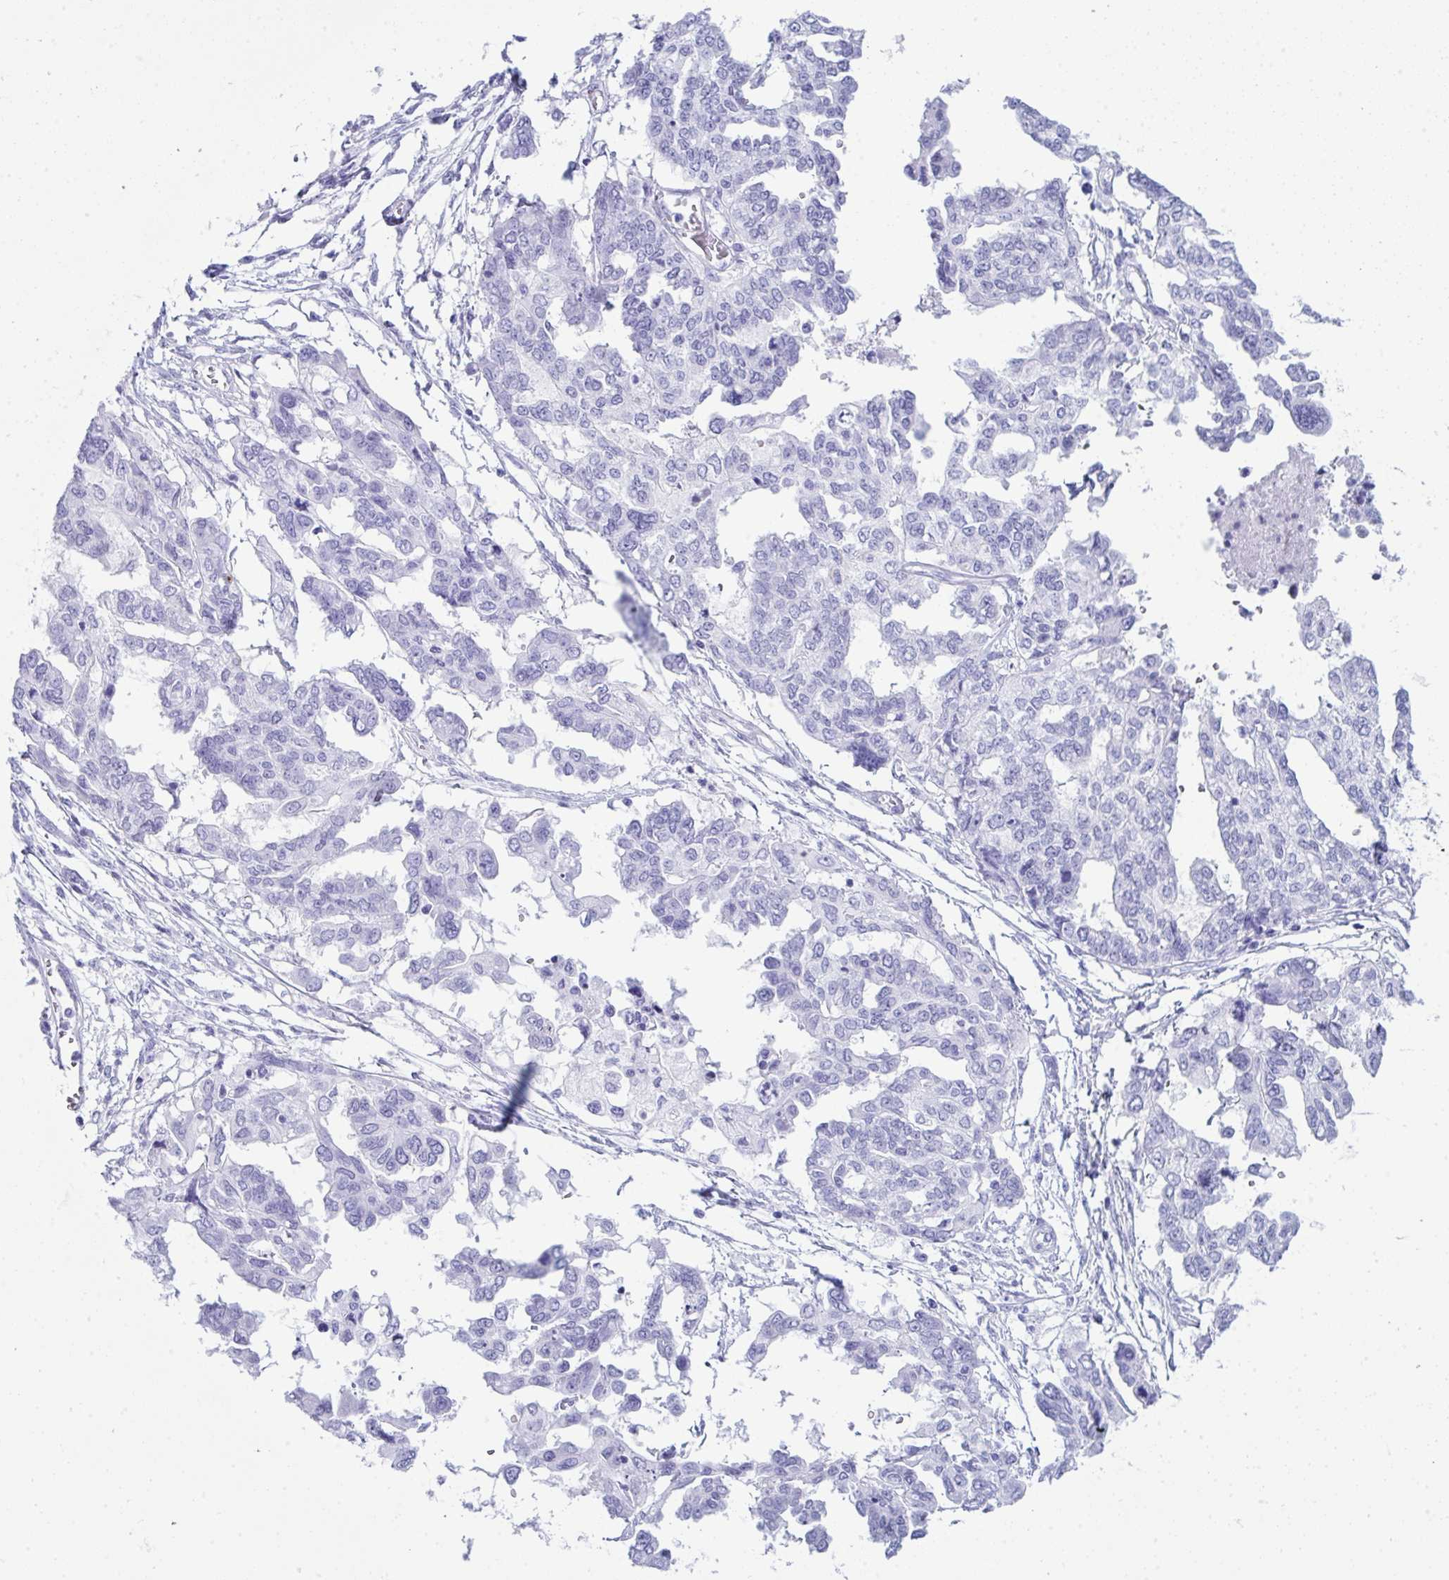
{"staining": {"intensity": "negative", "quantity": "none", "location": "none"}, "tissue": "ovarian cancer", "cell_type": "Tumor cells", "image_type": "cancer", "snomed": [{"axis": "morphology", "description": "Cystadenocarcinoma, serous, NOS"}, {"axis": "topography", "description": "Ovary"}], "caption": "Human serous cystadenocarcinoma (ovarian) stained for a protein using immunohistochemistry exhibits no staining in tumor cells.", "gene": "JCHAIN", "patient": {"sex": "female", "age": 53}}